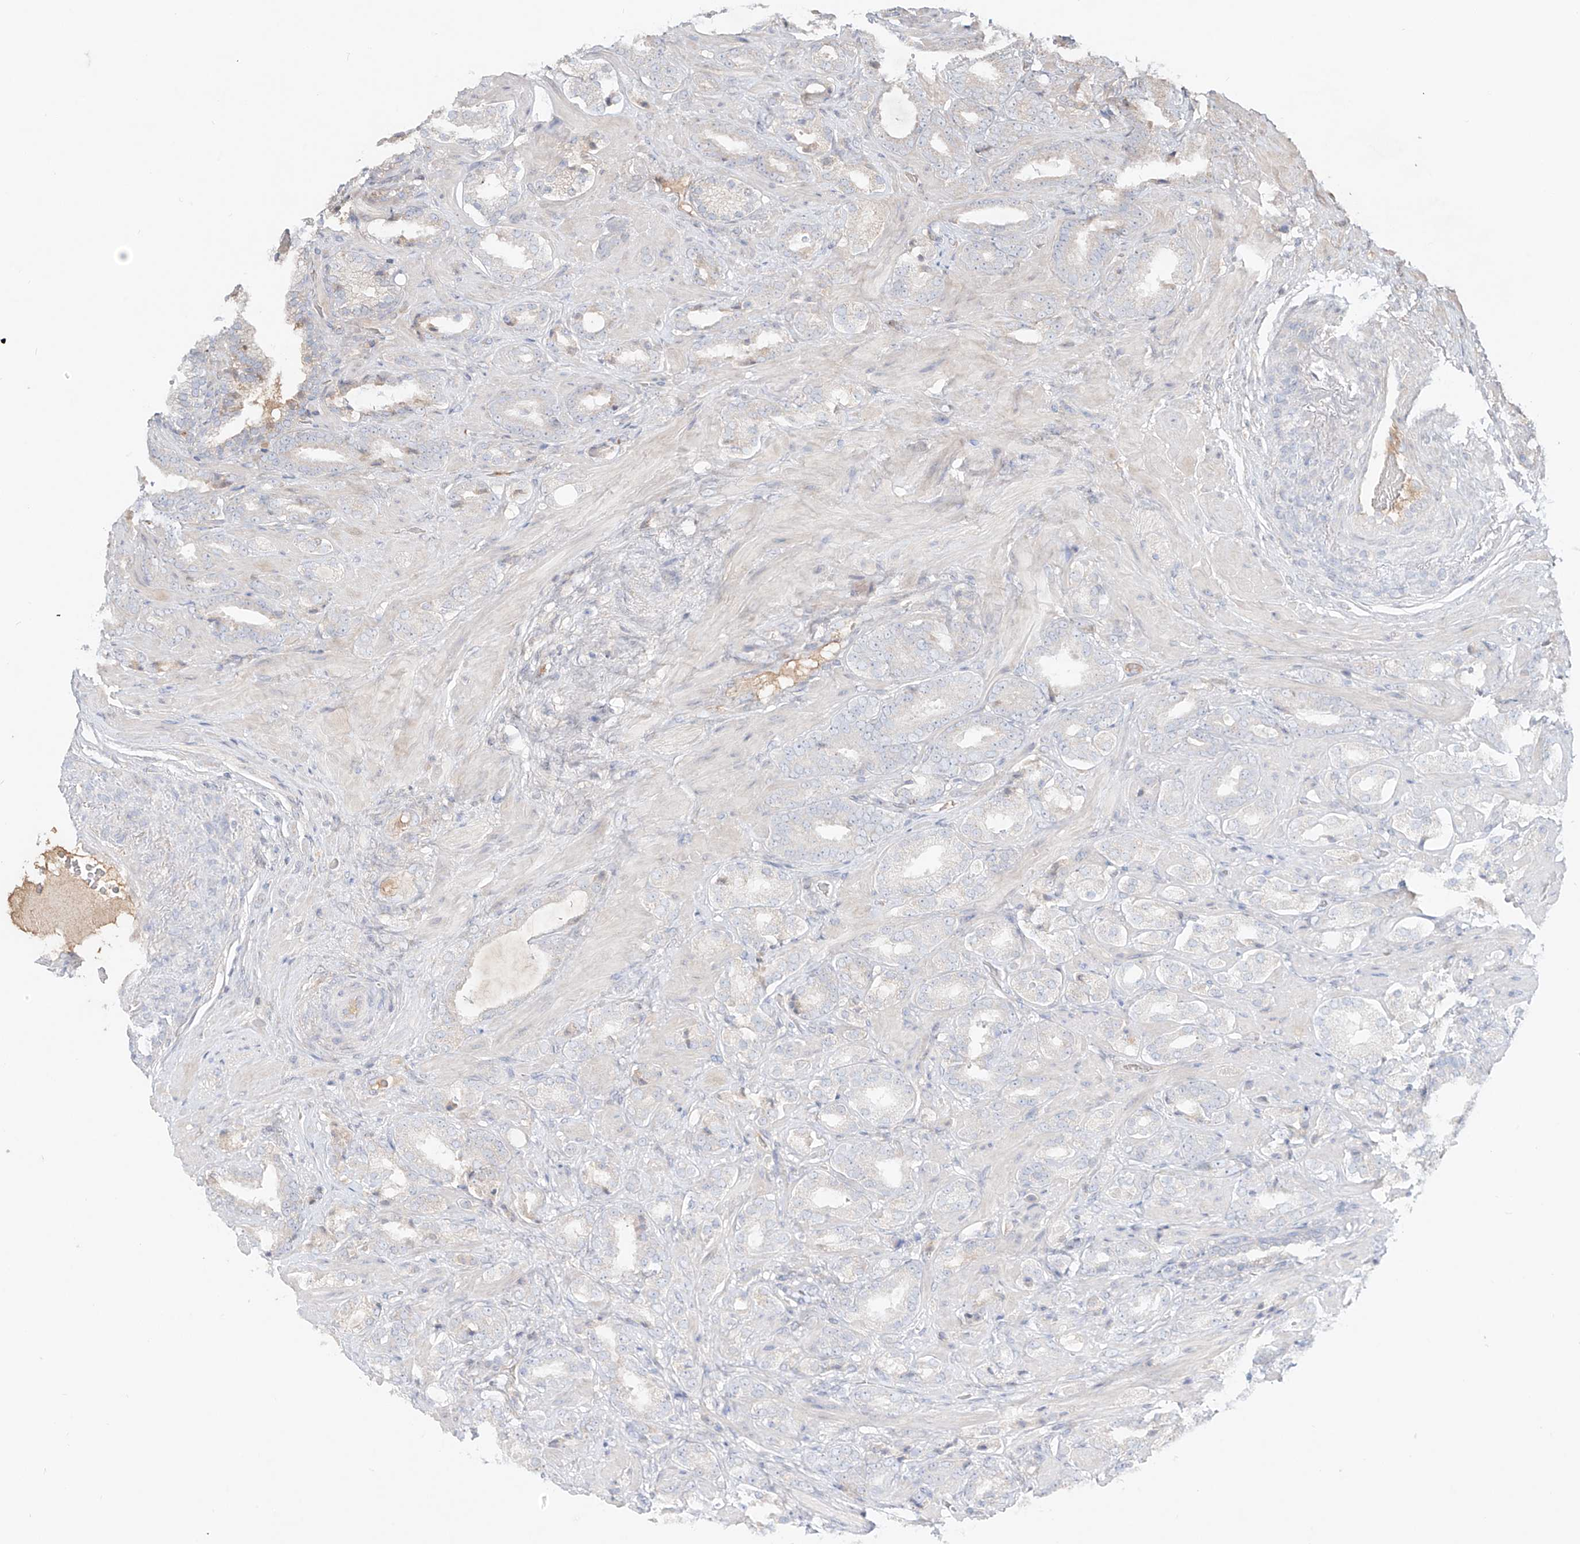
{"staining": {"intensity": "negative", "quantity": "none", "location": "none"}, "tissue": "prostate cancer", "cell_type": "Tumor cells", "image_type": "cancer", "snomed": [{"axis": "morphology", "description": "Adenocarcinoma, High grade"}, {"axis": "topography", "description": "Prostate"}], "caption": "Immunohistochemistry micrograph of human prostate high-grade adenocarcinoma stained for a protein (brown), which exhibits no expression in tumor cells.", "gene": "ERO1A", "patient": {"sex": "male", "age": 64}}